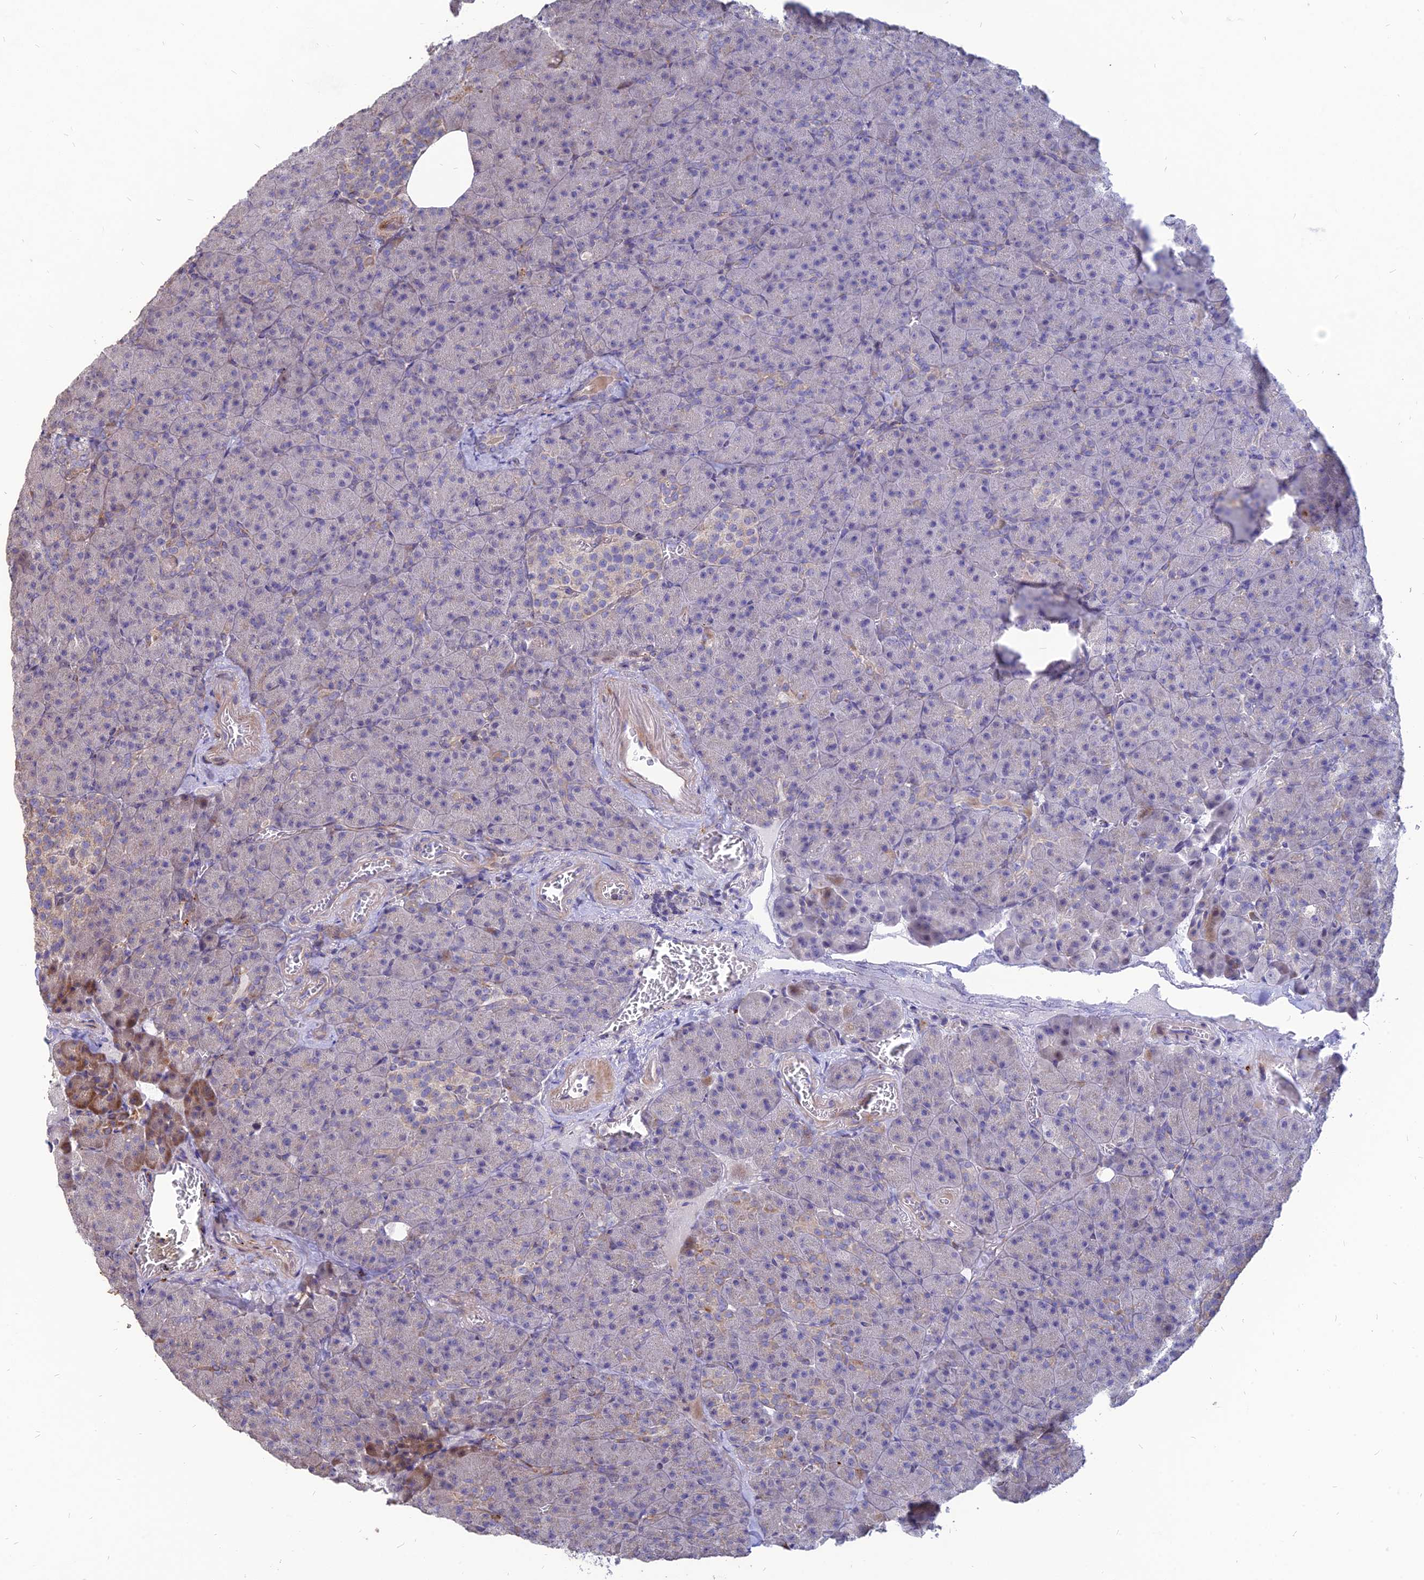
{"staining": {"intensity": "moderate", "quantity": "<25%", "location": "cytoplasmic/membranous"}, "tissue": "pancreas", "cell_type": "Exocrine glandular cells", "image_type": "normal", "snomed": [{"axis": "morphology", "description": "Normal tissue, NOS"}, {"axis": "topography", "description": "Pancreas"}], "caption": "Immunohistochemistry (DAB (3,3'-diaminobenzidine)) staining of benign human pancreas reveals moderate cytoplasmic/membranous protein expression in approximately <25% of exocrine glandular cells.", "gene": "ST3GAL6", "patient": {"sex": "female", "age": 74}}